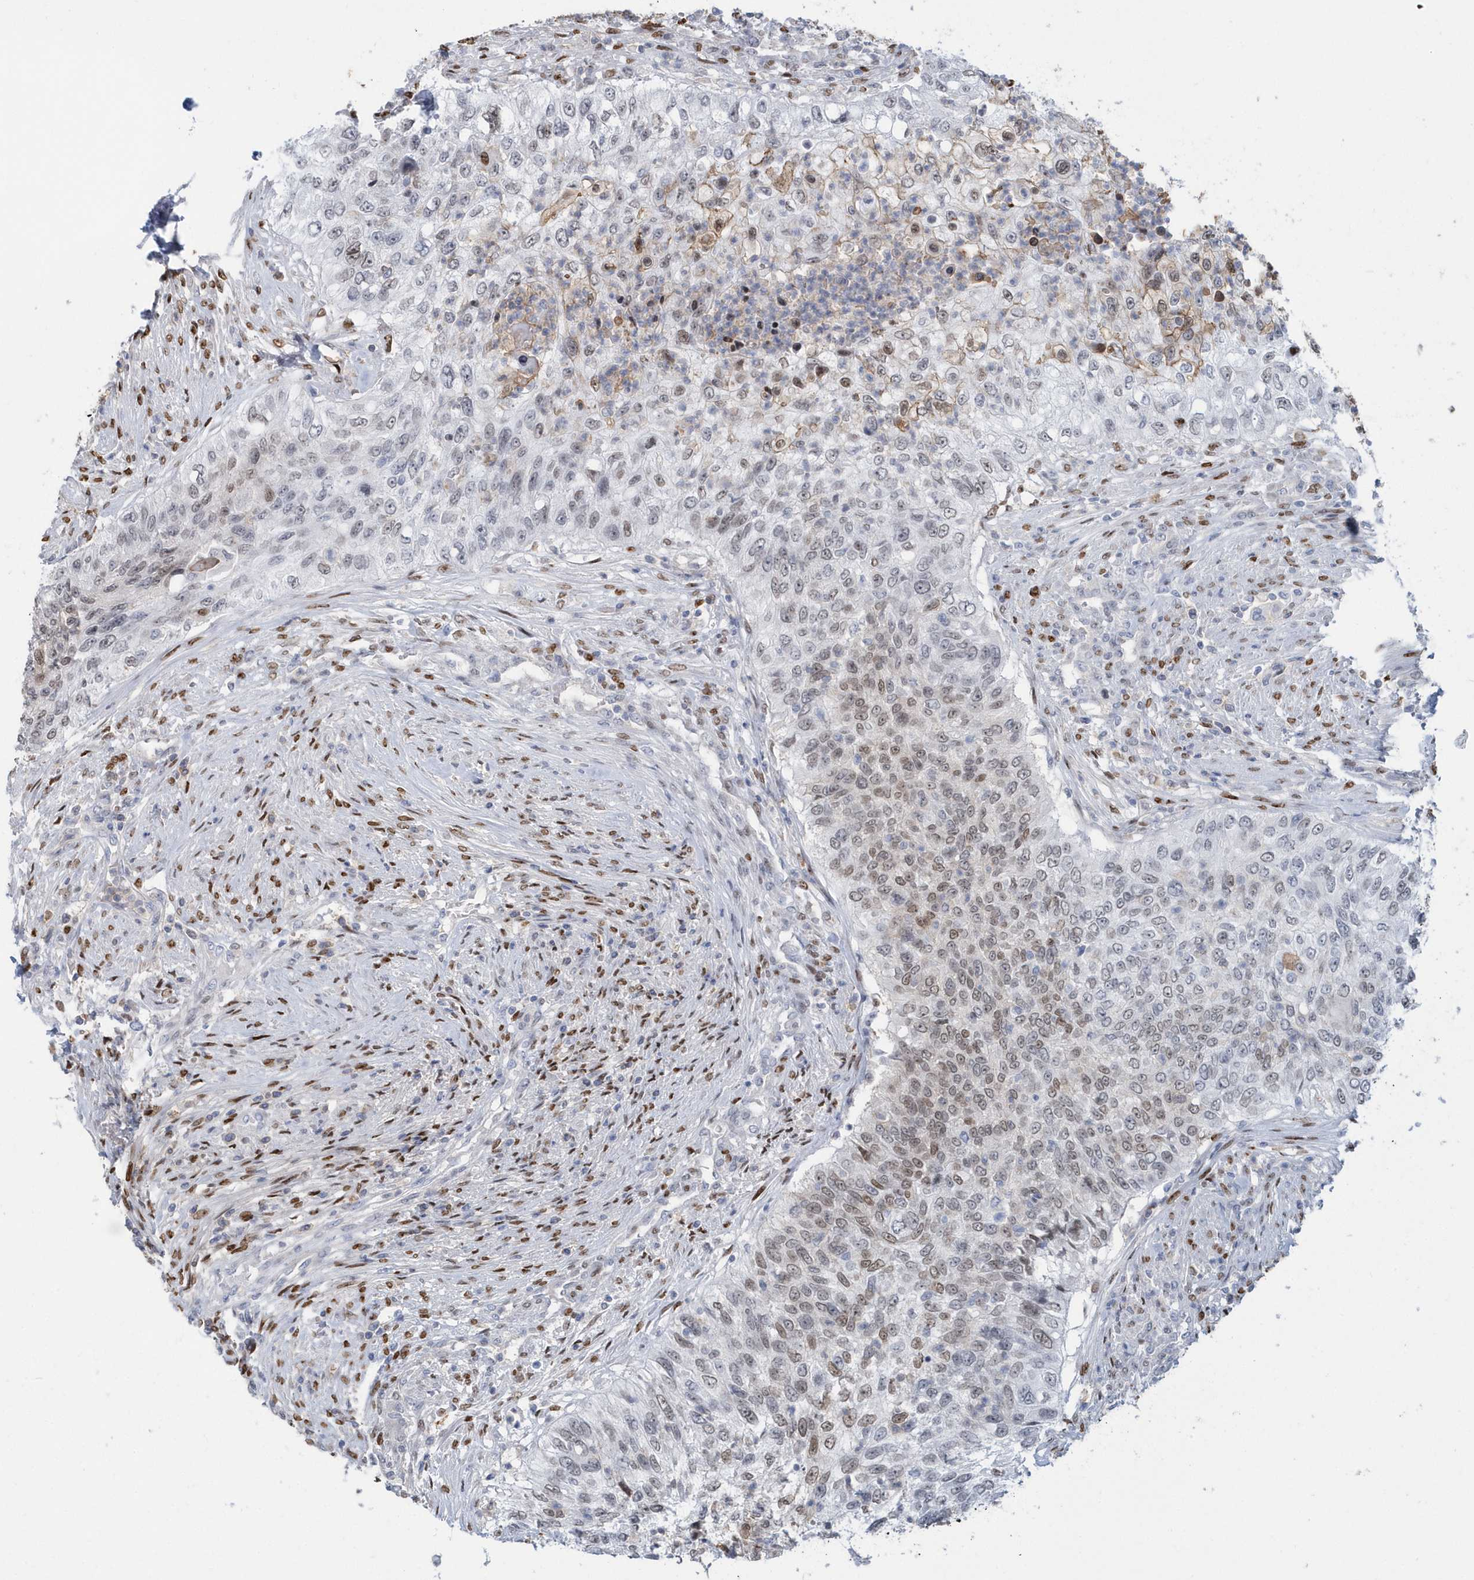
{"staining": {"intensity": "moderate", "quantity": "<25%", "location": "cytoplasmic/membranous,nuclear"}, "tissue": "urothelial cancer", "cell_type": "Tumor cells", "image_type": "cancer", "snomed": [{"axis": "morphology", "description": "Urothelial carcinoma, High grade"}, {"axis": "topography", "description": "Urinary bladder"}], "caption": "Brown immunohistochemical staining in human urothelial carcinoma (high-grade) shows moderate cytoplasmic/membranous and nuclear positivity in about <25% of tumor cells.", "gene": "MACROH2A2", "patient": {"sex": "female", "age": 60}}